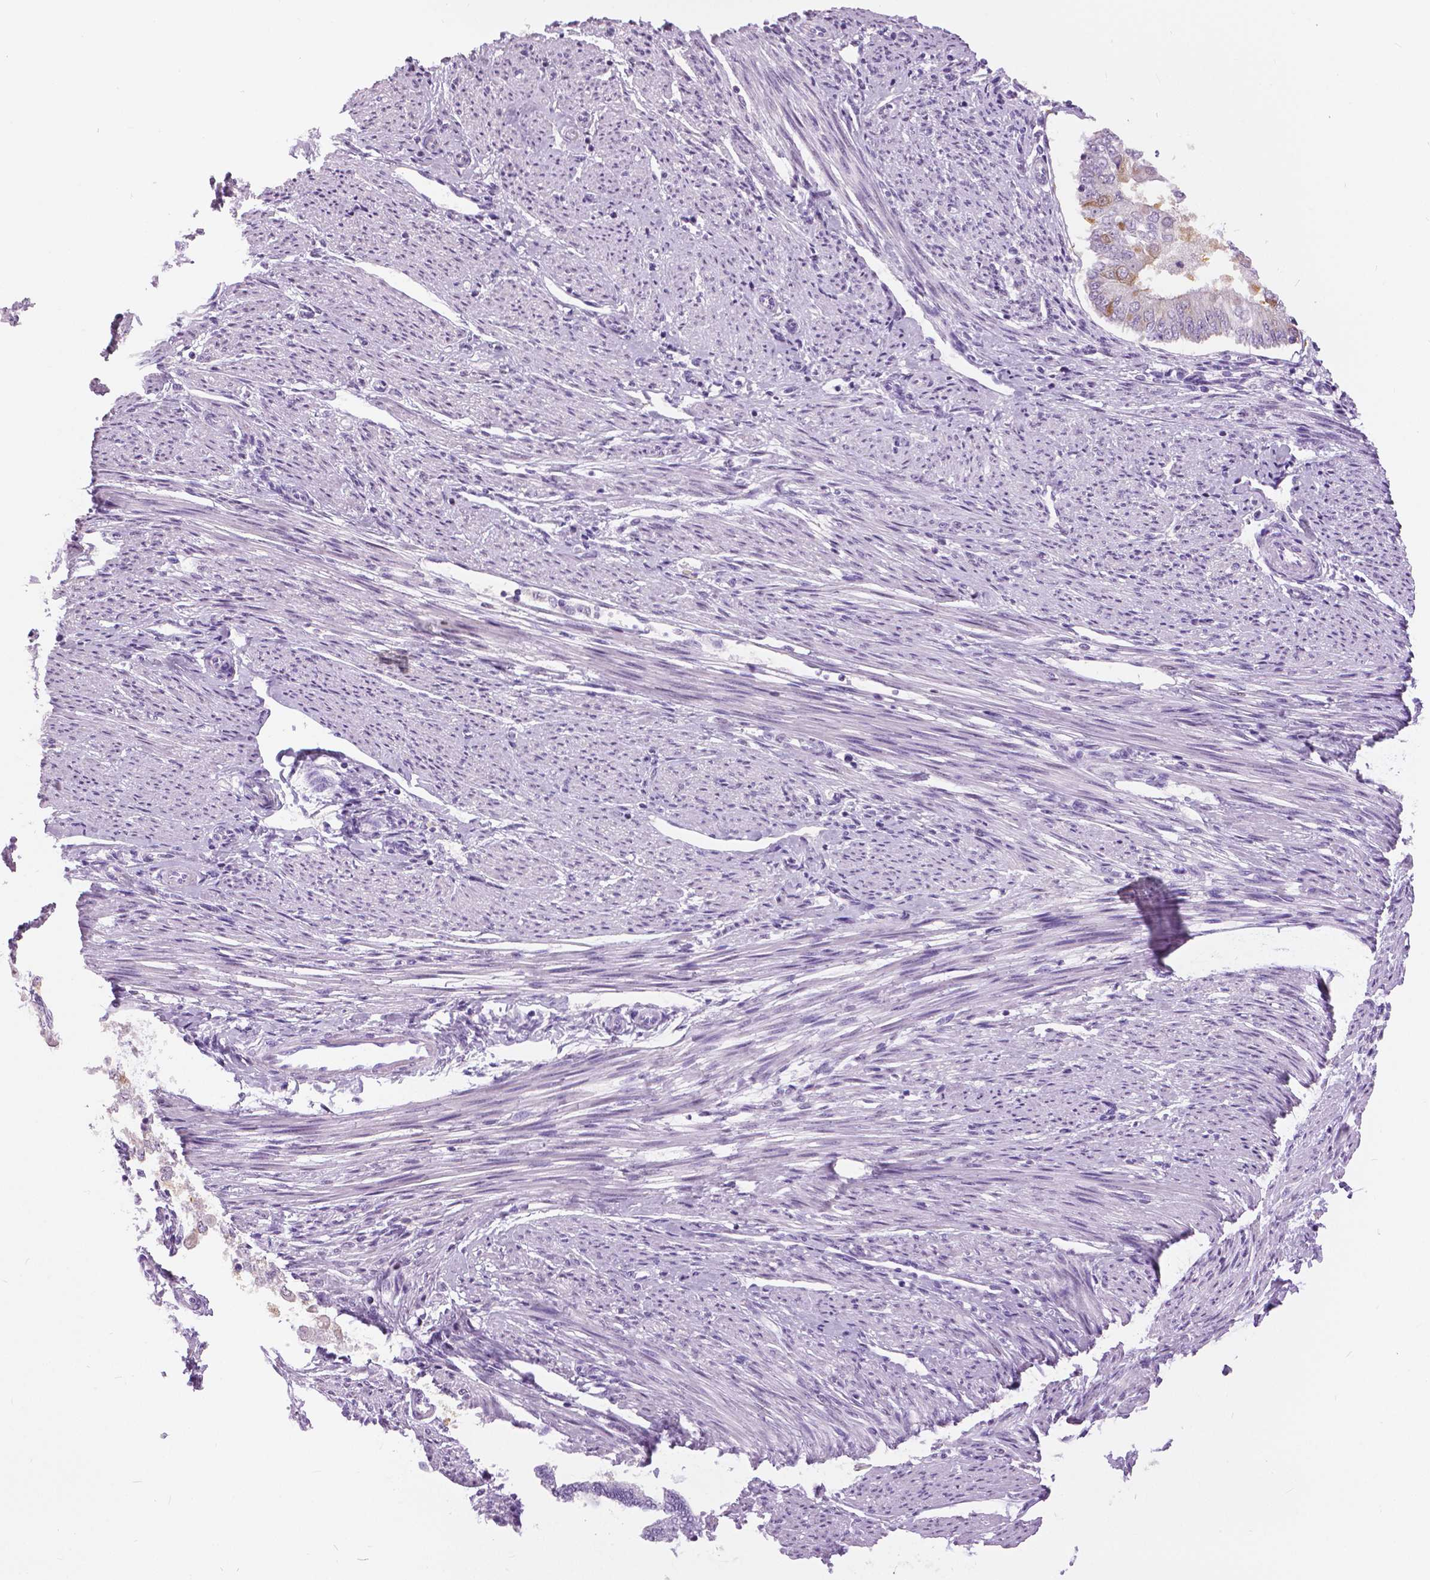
{"staining": {"intensity": "negative", "quantity": "none", "location": "none"}, "tissue": "endometrial cancer", "cell_type": "Tumor cells", "image_type": "cancer", "snomed": [{"axis": "morphology", "description": "Adenocarcinoma, NOS"}, {"axis": "topography", "description": "Endometrium"}], "caption": "This is a image of IHC staining of endometrial cancer, which shows no positivity in tumor cells.", "gene": "TP53TG5", "patient": {"sex": "female", "age": 68}}